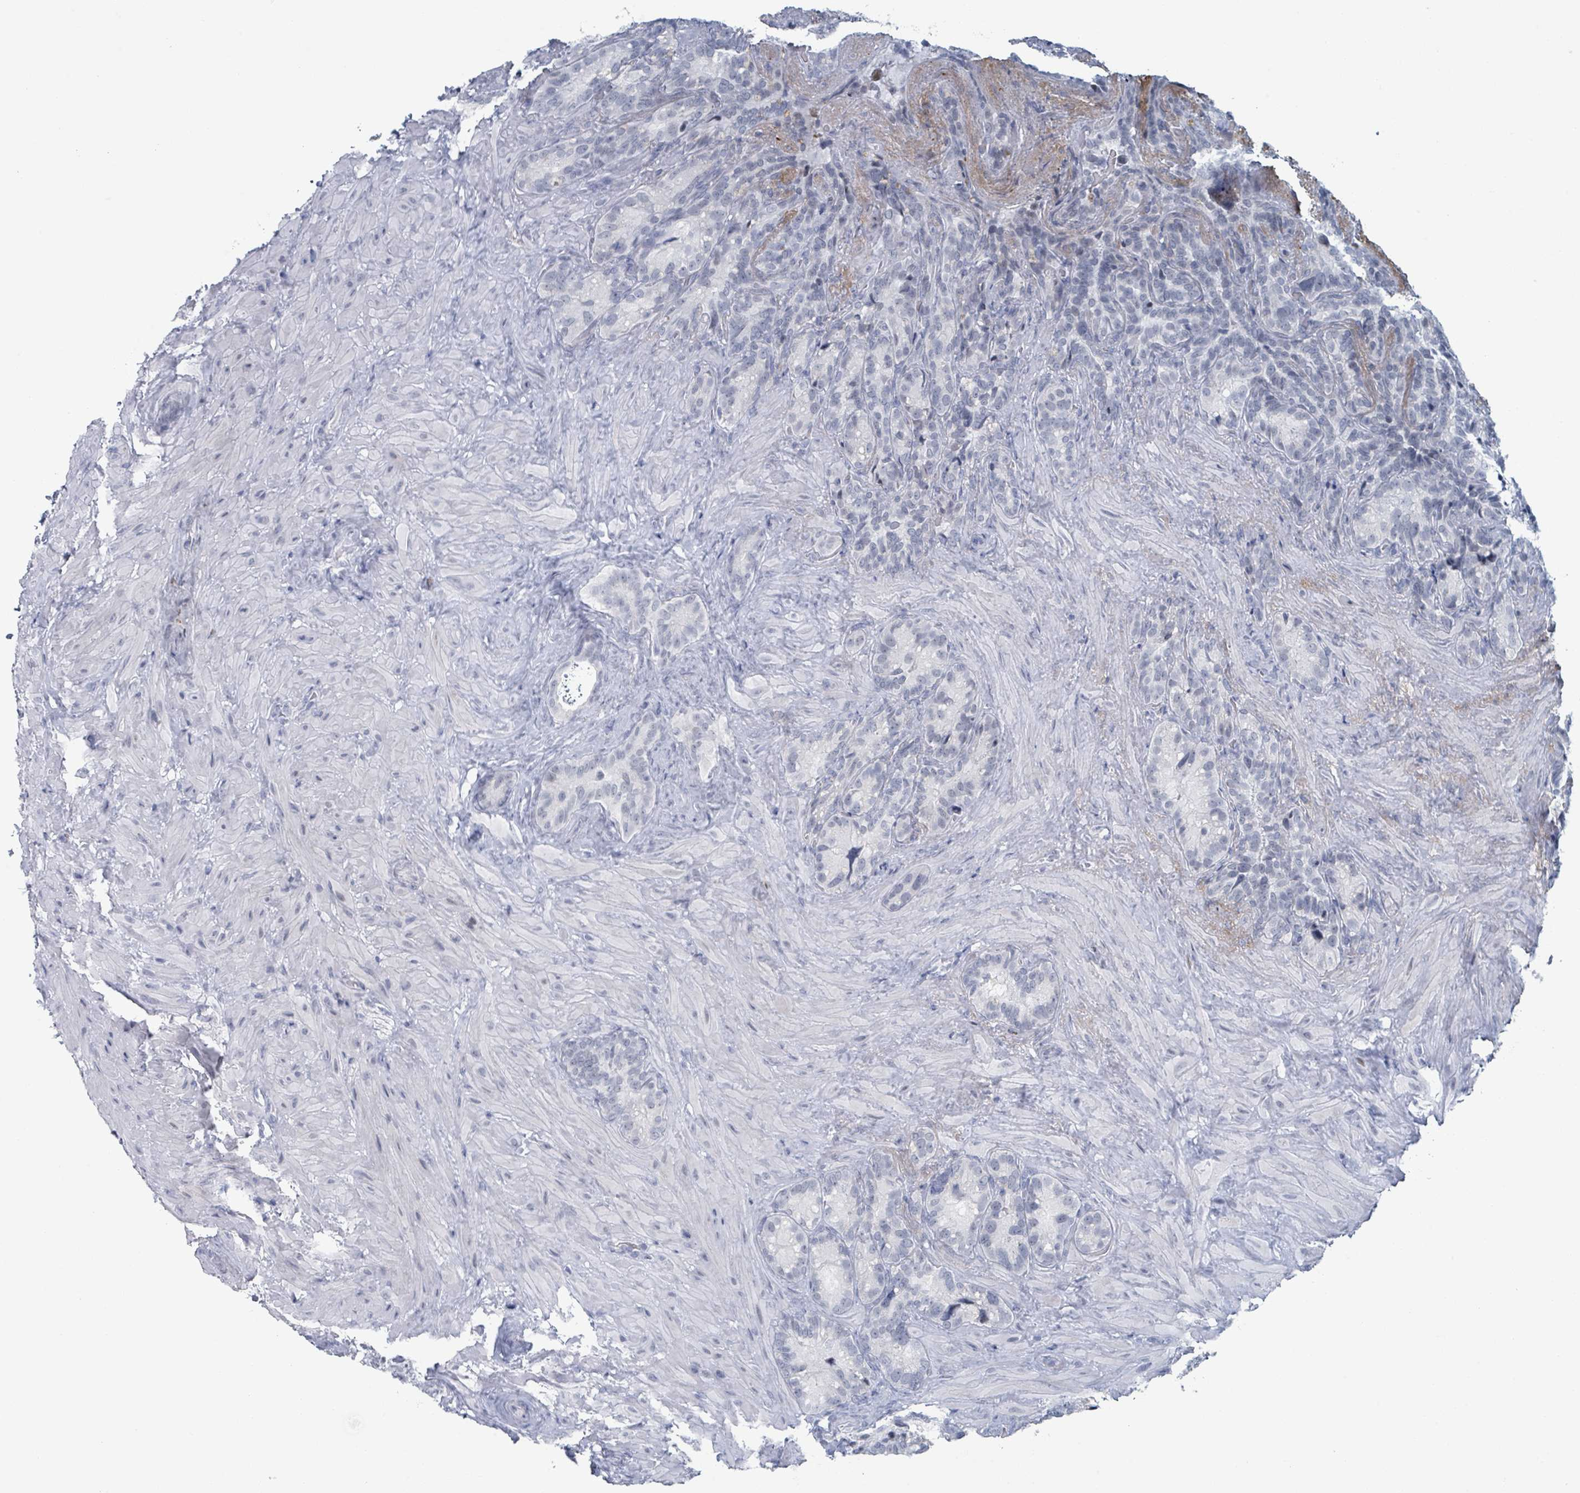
{"staining": {"intensity": "negative", "quantity": "none", "location": "none"}, "tissue": "seminal vesicle", "cell_type": "Glandular cells", "image_type": "normal", "snomed": [{"axis": "morphology", "description": "Normal tissue, NOS"}, {"axis": "topography", "description": "Seminal veicle"}], "caption": "Immunohistochemical staining of unremarkable seminal vesicle demonstrates no significant positivity in glandular cells.", "gene": "GPR15LG", "patient": {"sex": "male", "age": 62}}